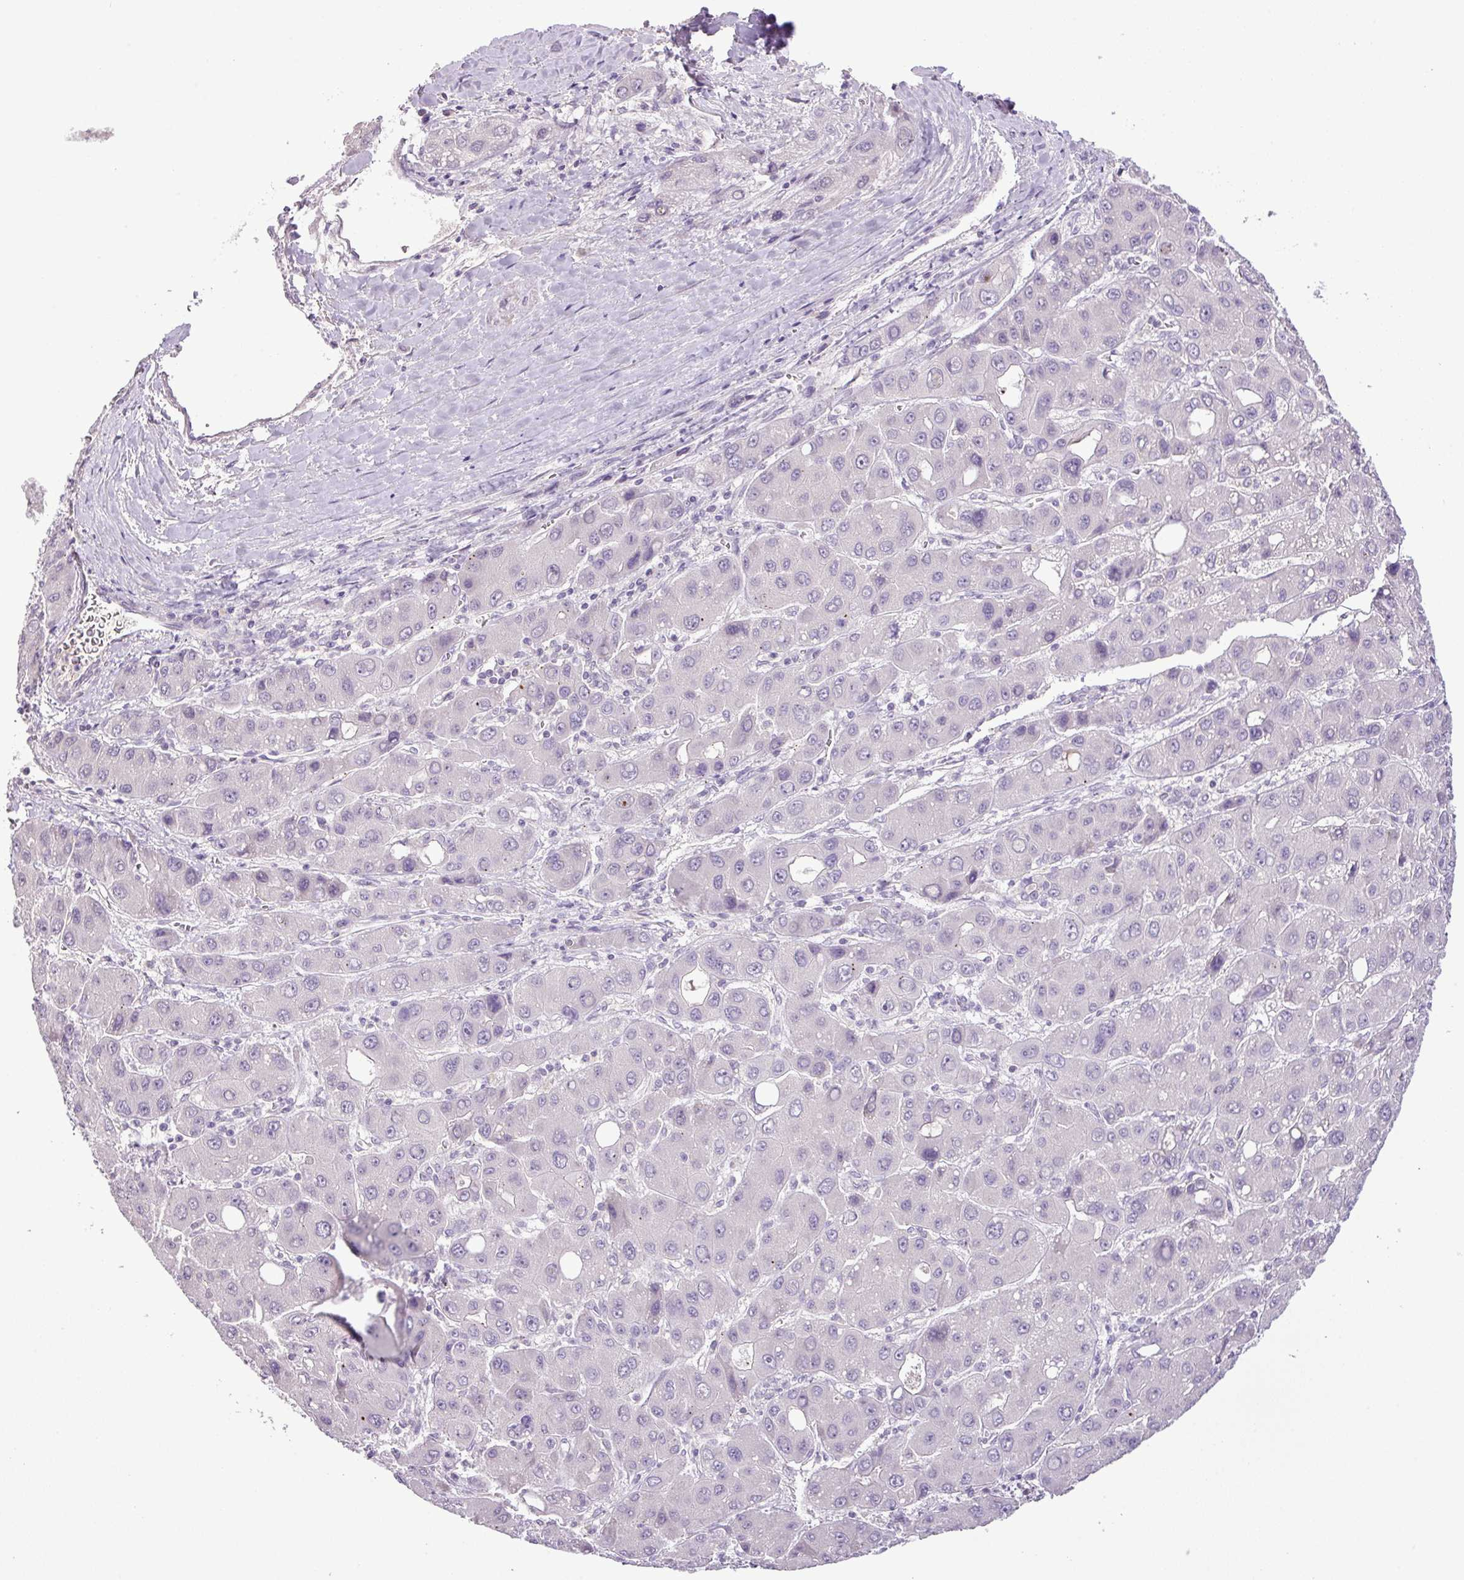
{"staining": {"intensity": "negative", "quantity": "none", "location": "none"}, "tissue": "liver cancer", "cell_type": "Tumor cells", "image_type": "cancer", "snomed": [{"axis": "morphology", "description": "Carcinoma, Hepatocellular, NOS"}, {"axis": "topography", "description": "Liver"}], "caption": "Immunohistochemistry (IHC) photomicrograph of neoplastic tissue: human liver hepatocellular carcinoma stained with DAB demonstrates no significant protein expression in tumor cells. The staining is performed using DAB (3,3'-diaminobenzidine) brown chromogen with nuclei counter-stained in using hematoxylin.", "gene": "DNAJB13", "patient": {"sex": "male", "age": 55}}